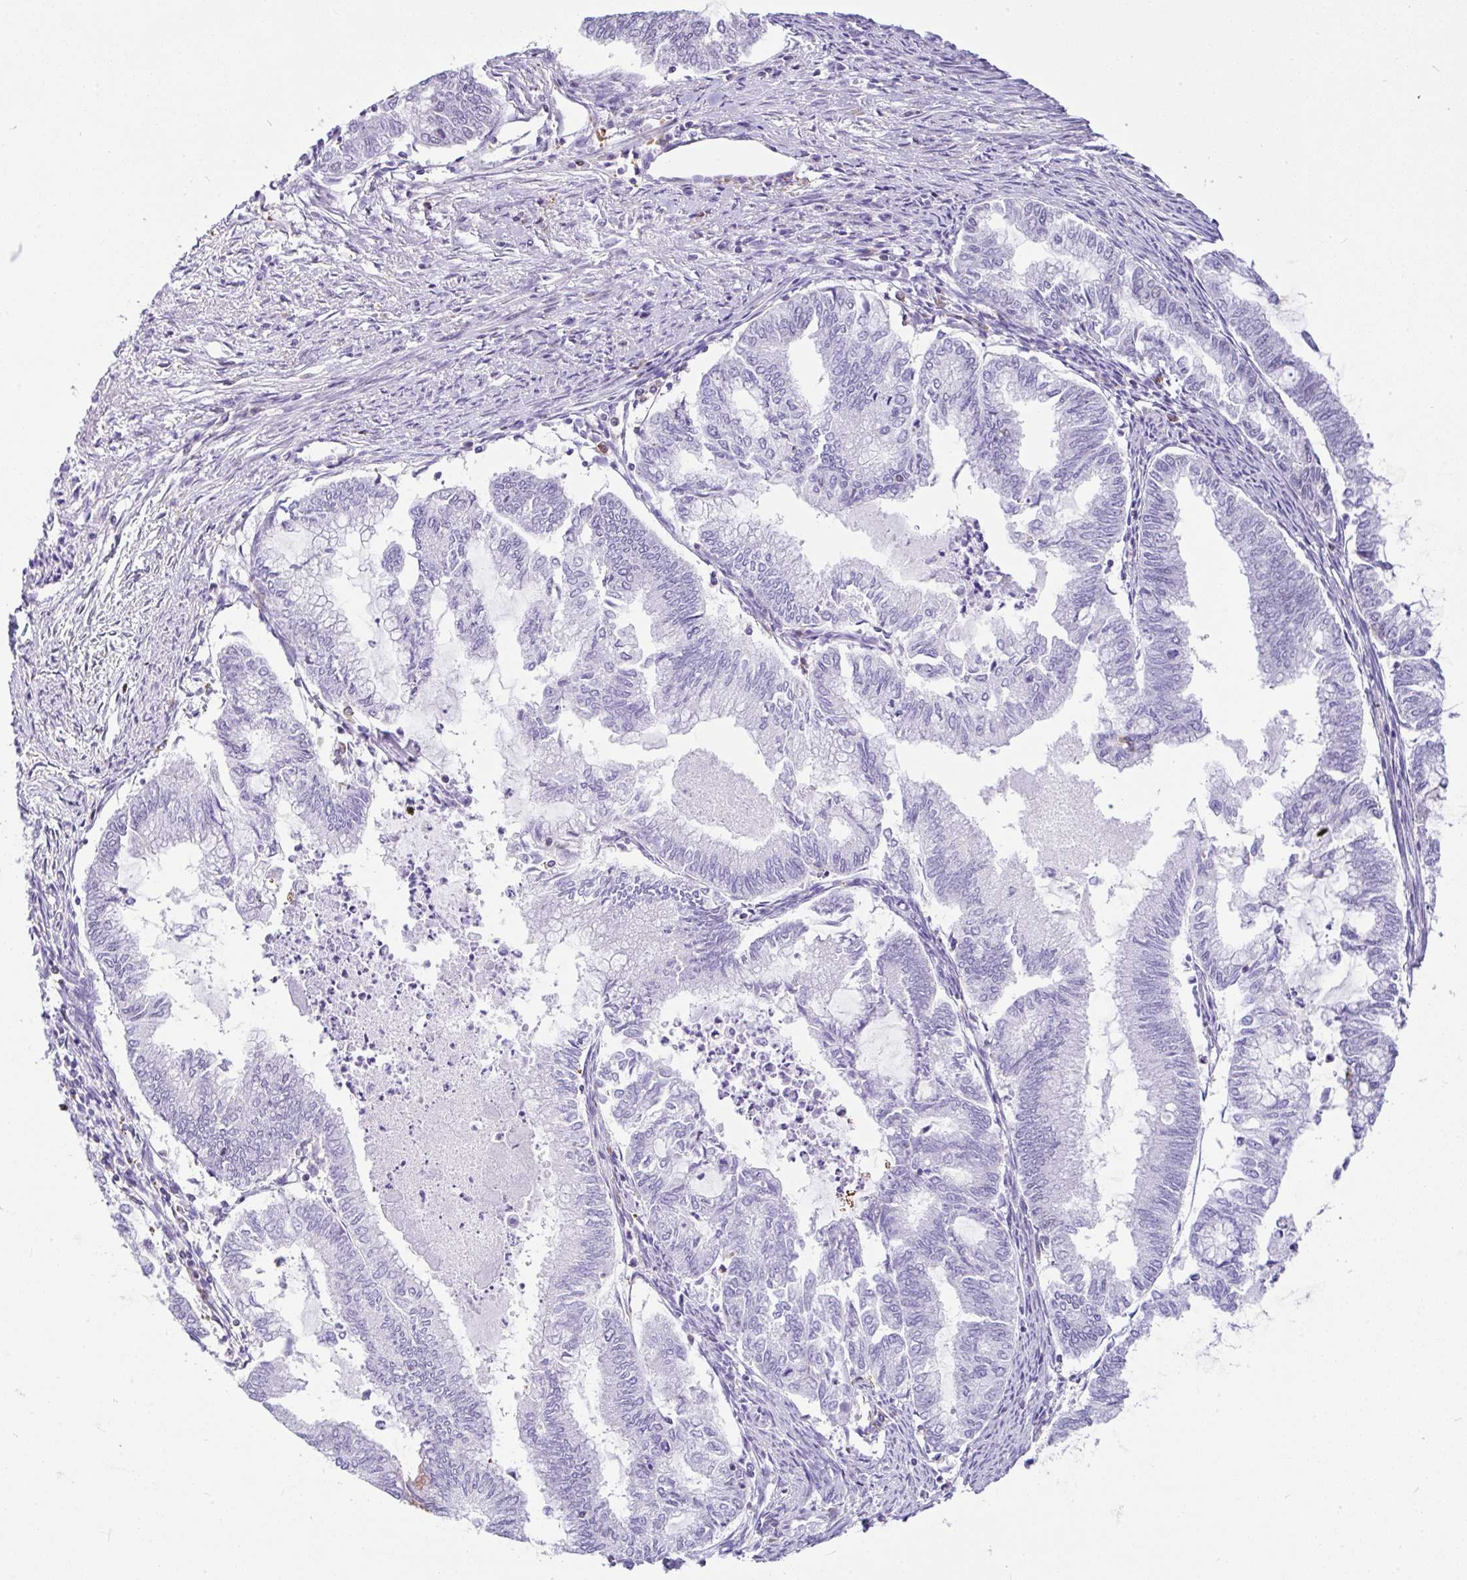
{"staining": {"intensity": "negative", "quantity": "none", "location": "none"}, "tissue": "endometrial cancer", "cell_type": "Tumor cells", "image_type": "cancer", "snomed": [{"axis": "morphology", "description": "Adenocarcinoma, NOS"}, {"axis": "topography", "description": "Endometrium"}], "caption": "Human endometrial cancer stained for a protein using immunohistochemistry (IHC) reveals no staining in tumor cells.", "gene": "GFPT2", "patient": {"sex": "female", "age": 79}}